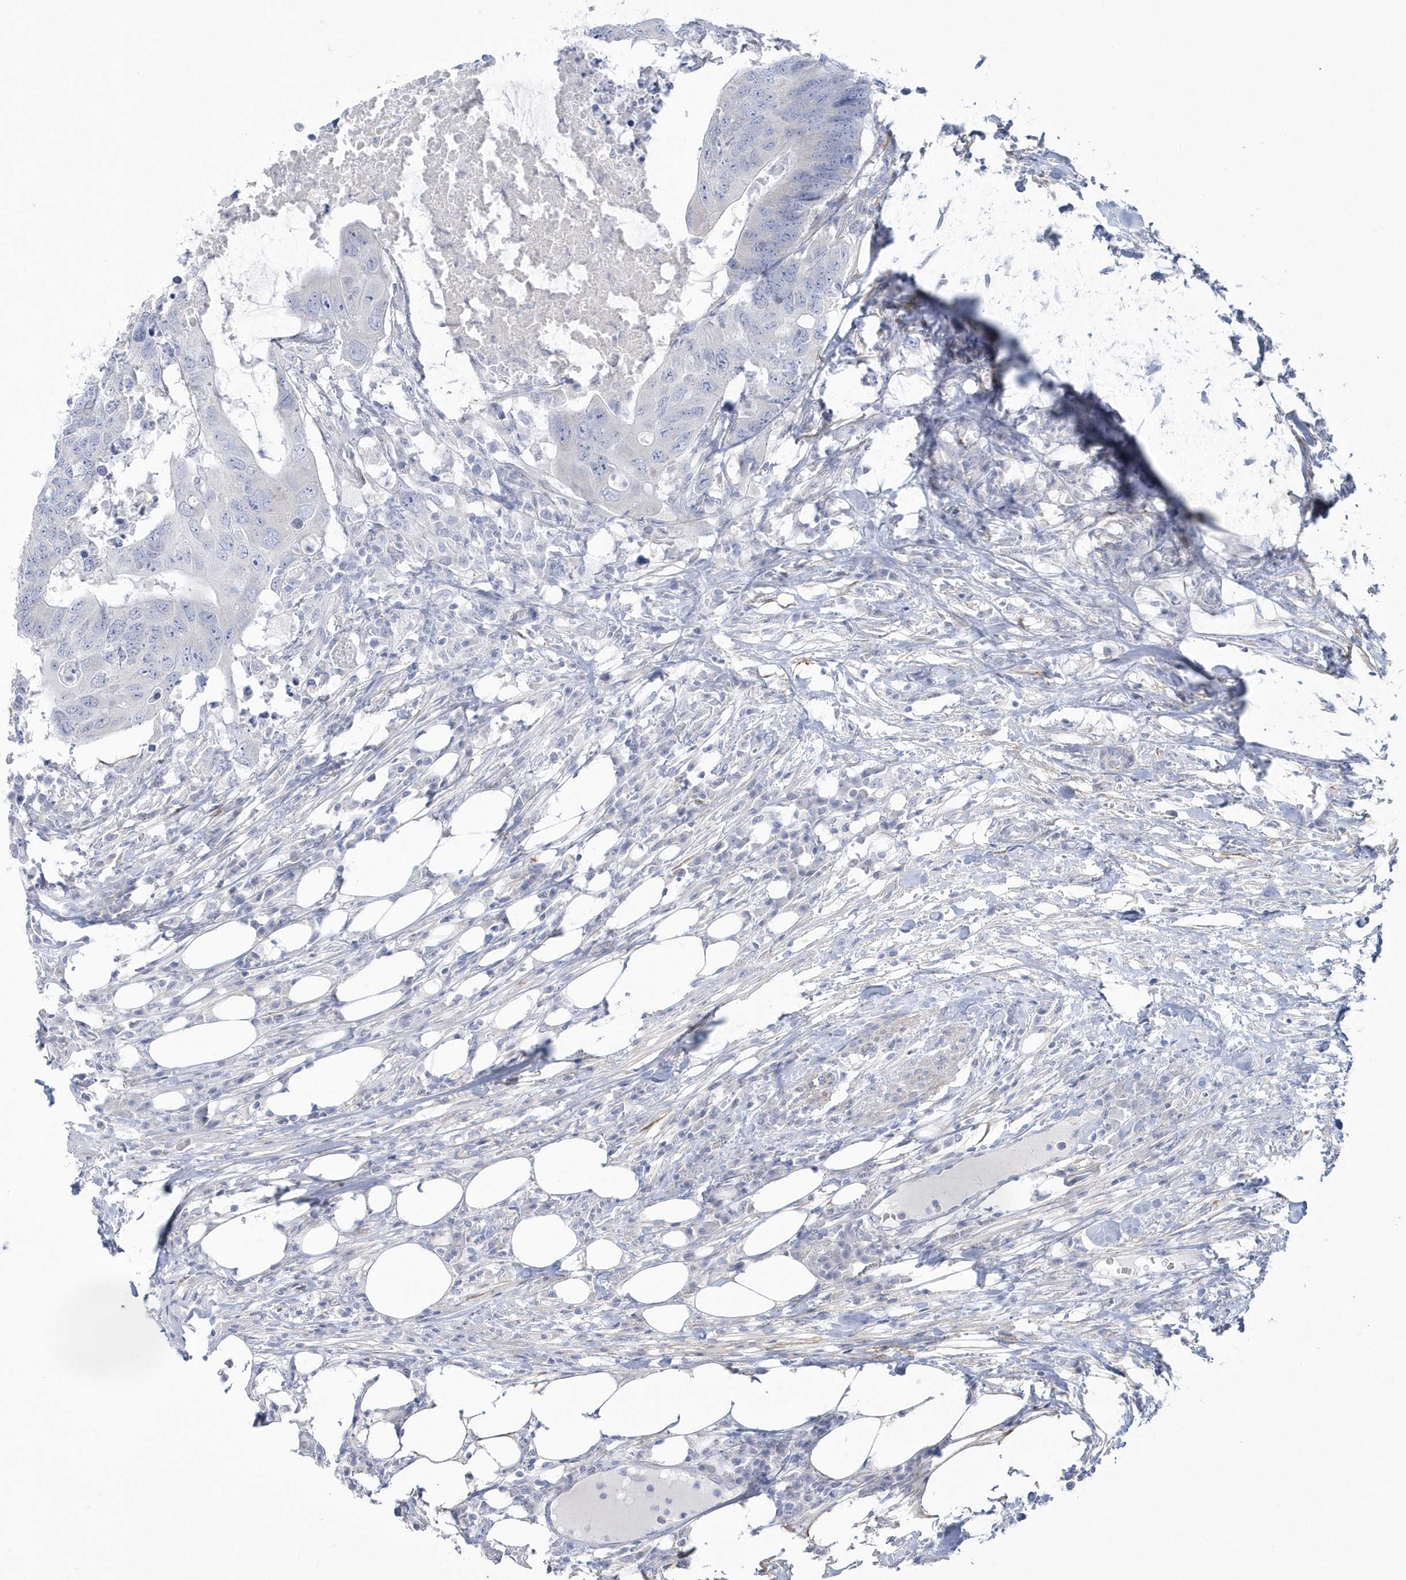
{"staining": {"intensity": "negative", "quantity": "none", "location": "none"}, "tissue": "colorectal cancer", "cell_type": "Tumor cells", "image_type": "cancer", "snomed": [{"axis": "morphology", "description": "Adenocarcinoma, NOS"}, {"axis": "topography", "description": "Colon"}], "caption": "Tumor cells are negative for brown protein staining in colorectal cancer.", "gene": "WDR27", "patient": {"sex": "male", "age": 71}}